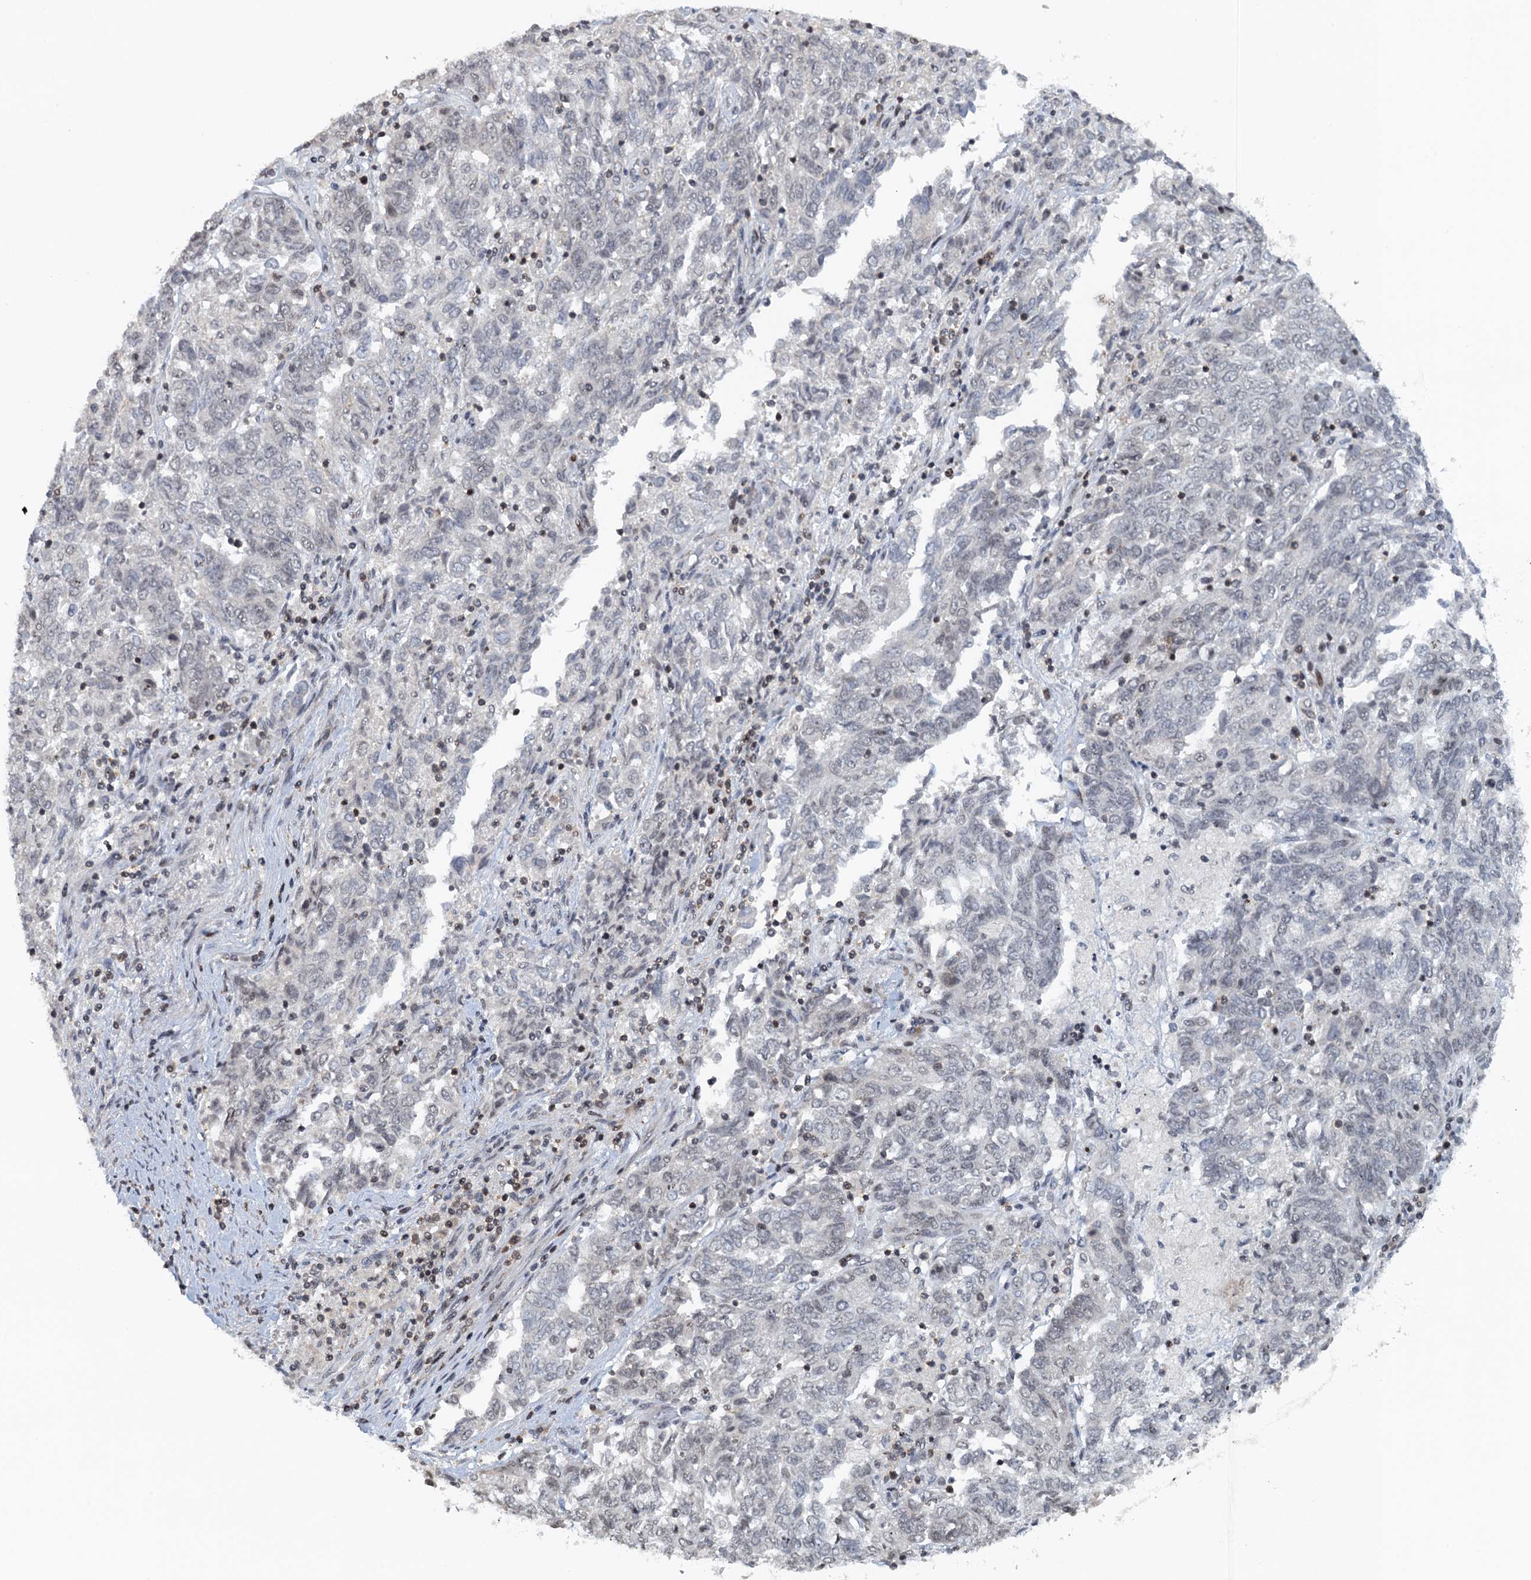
{"staining": {"intensity": "negative", "quantity": "none", "location": "none"}, "tissue": "endometrial cancer", "cell_type": "Tumor cells", "image_type": "cancer", "snomed": [{"axis": "morphology", "description": "Adenocarcinoma, NOS"}, {"axis": "topography", "description": "Endometrium"}], "caption": "Tumor cells are negative for brown protein staining in endometrial cancer (adenocarcinoma).", "gene": "FYB1", "patient": {"sex": "female", "age": 80}}